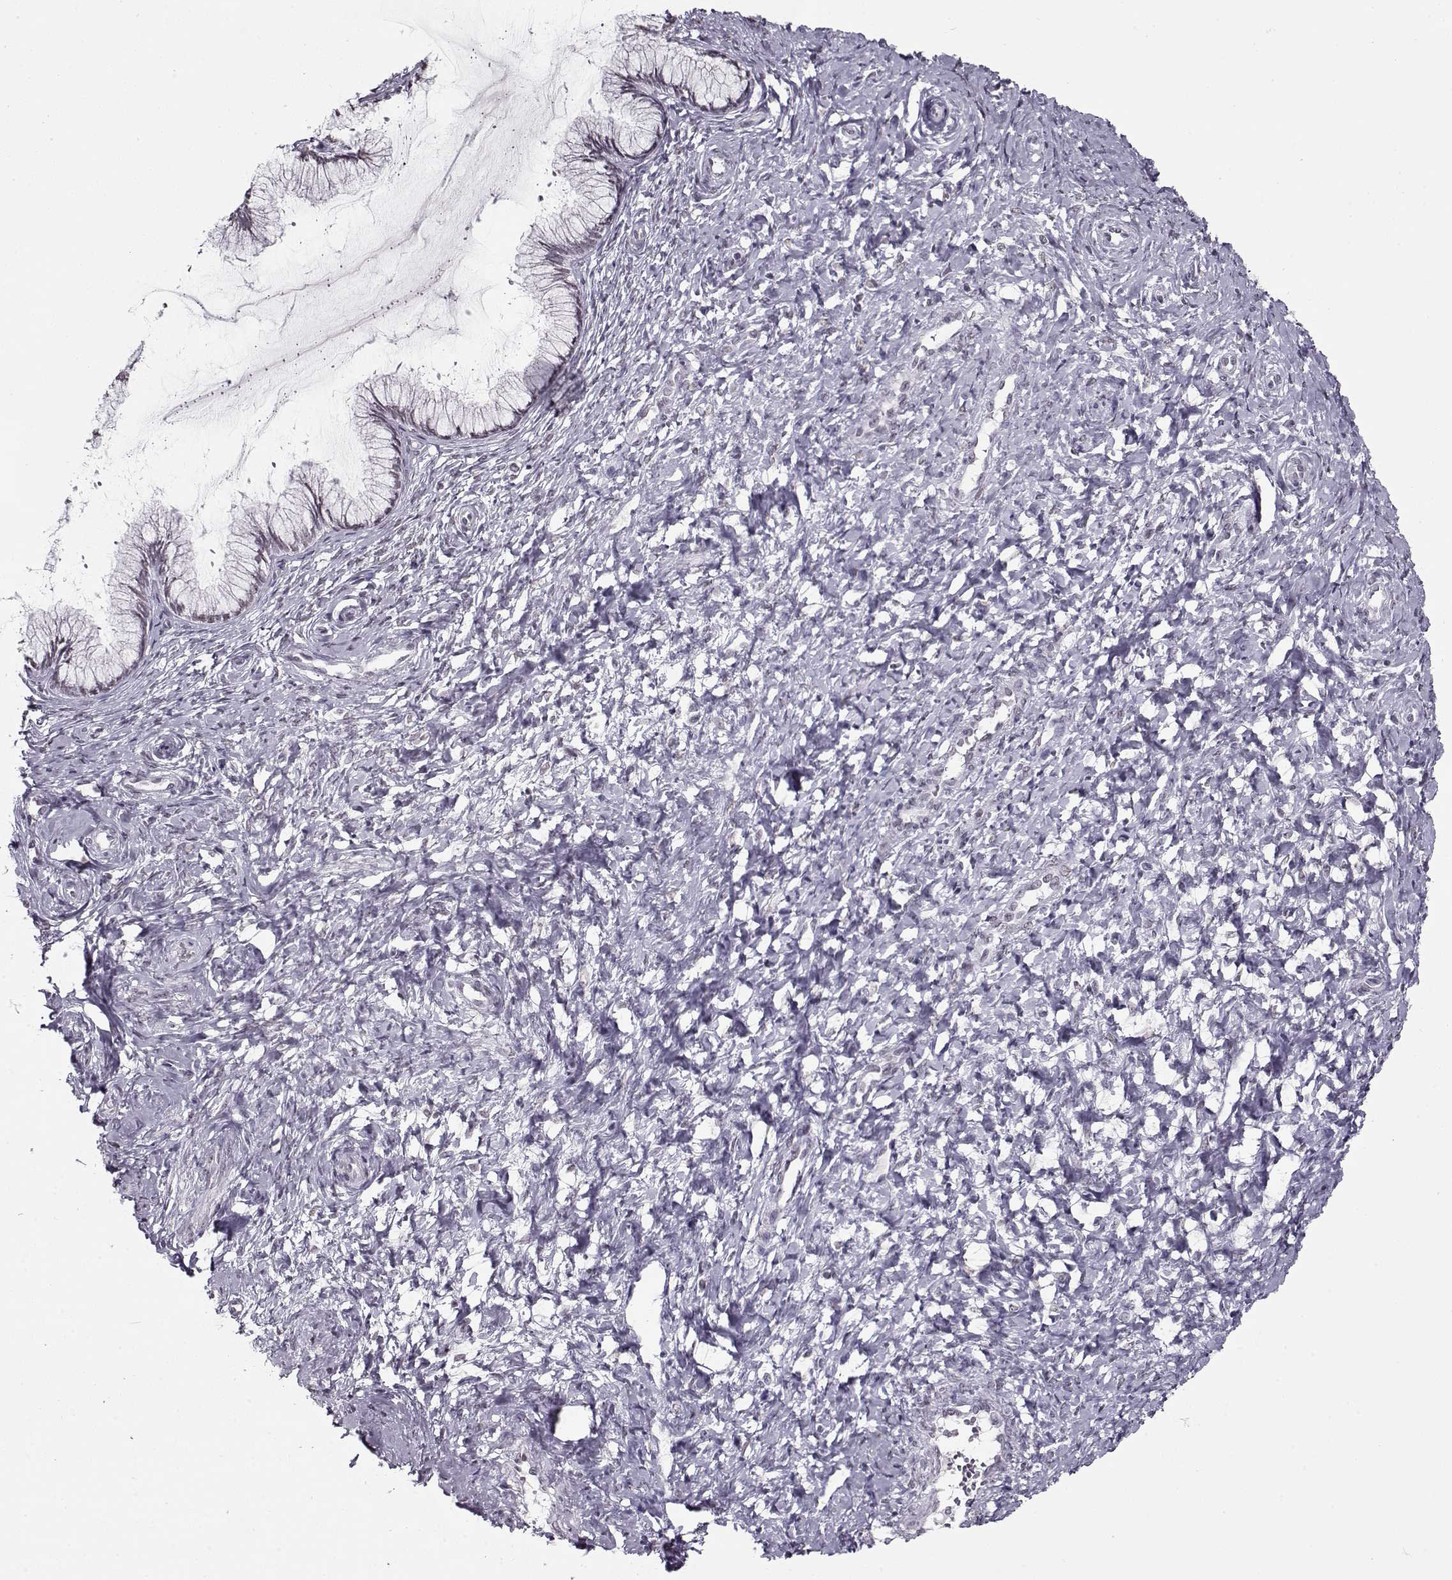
{"staining": {"intensity": "negative", "quantity": "none", "location": "none"}, "tissue": "cervix", "cell_type": "Glandular cells", "image_type": "normal", "snomed": [{"axis": "morphology", "description": "Normal tissue, NOS"}, {"axis": "topography", "description": "Cervix"}], "caption": "The histopathology image demonstrates no staining of glandular cells in benign cervix.", "gene": "PRMT8", "patient": {"sex": "female", "age": 37}}